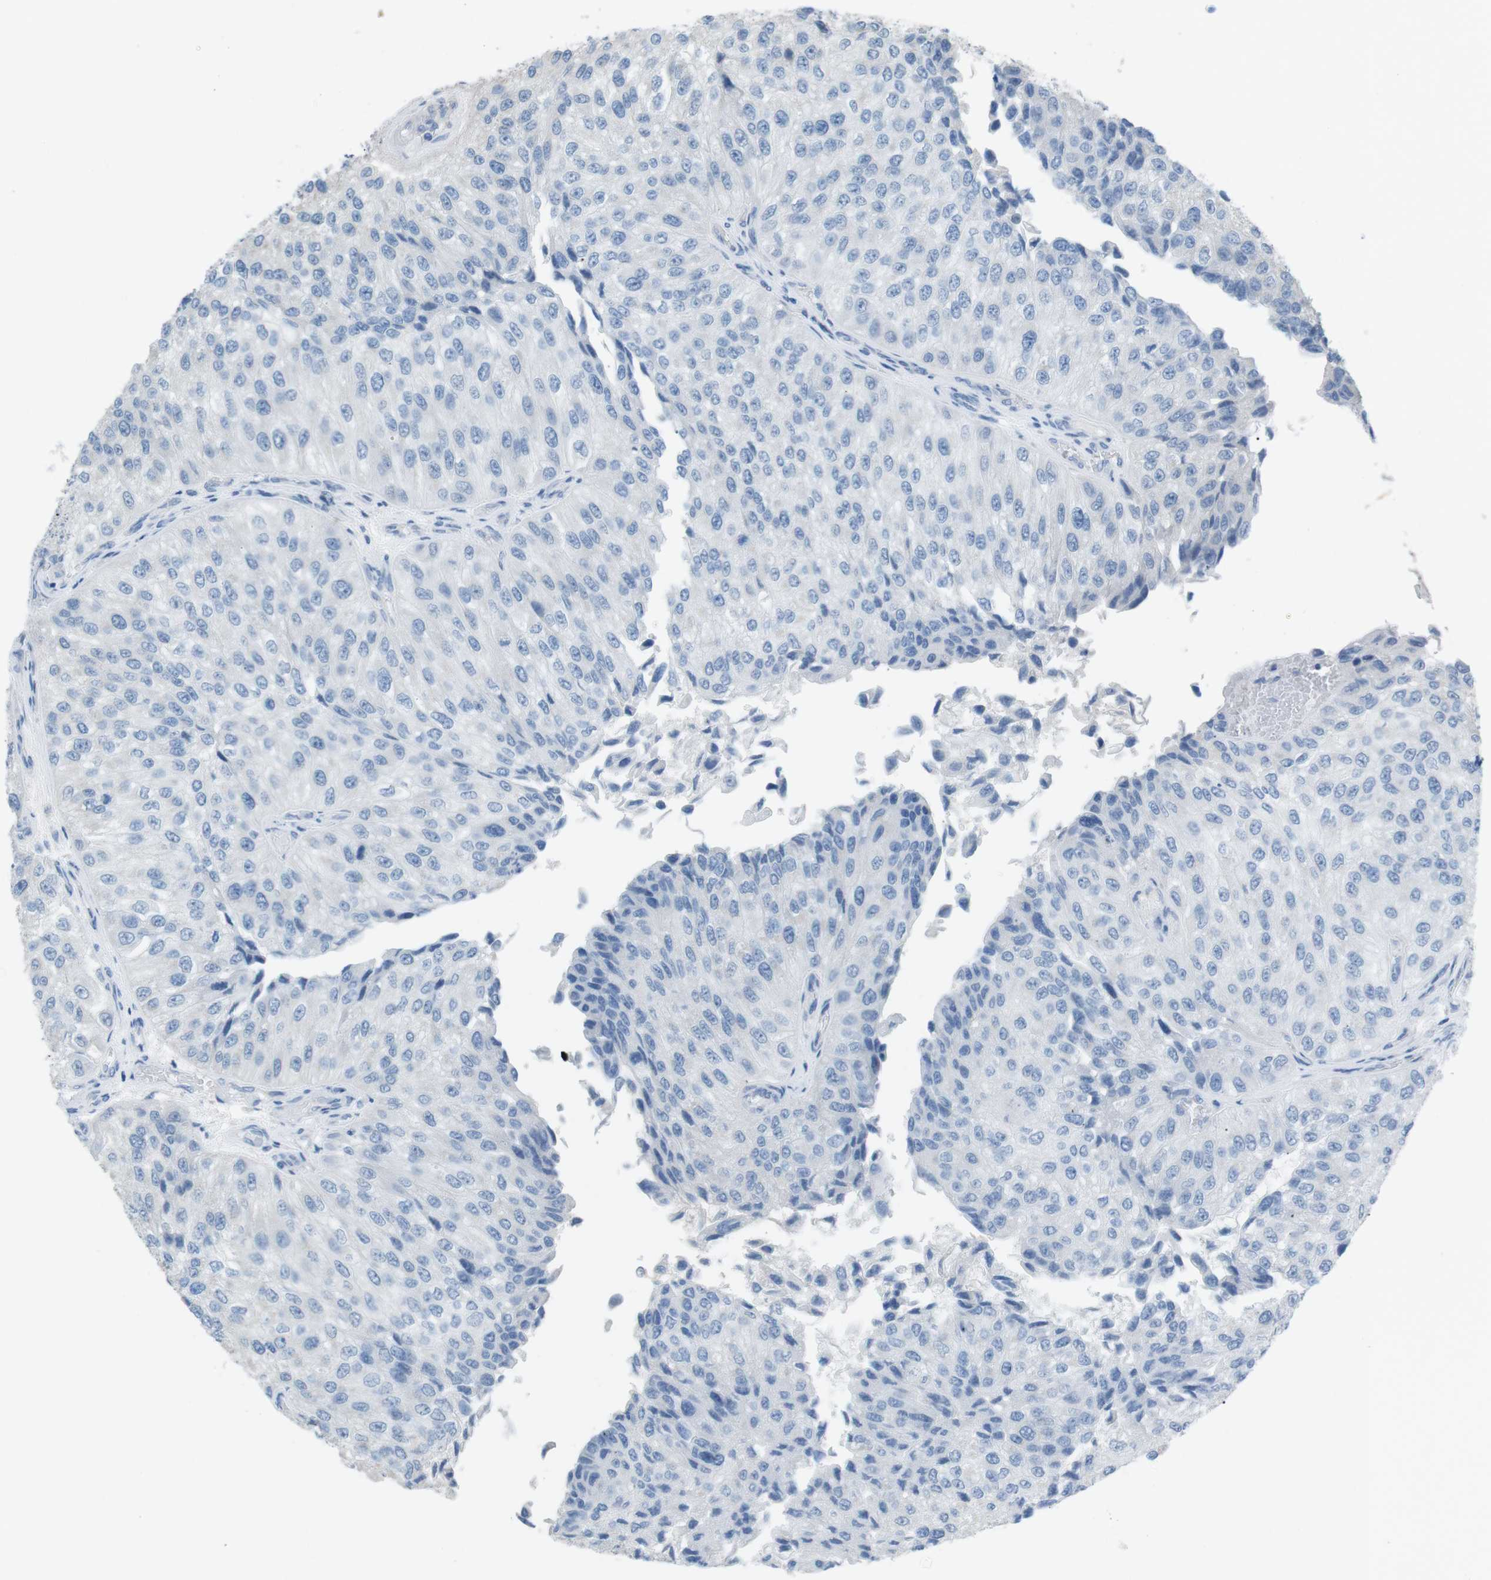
{"staining": {"intensity": "negative", "quantity": "none", "location": "none"}, "tissue": "urothelial cancer", "cell_type": "Tumor cells", "image_type": "cancer", "snomed": [{"axis": "morphology", "description": "Urothelial carcinoma, High grade"}, {"axis": "topography", "description": "Kidney"}, {"axis": "topography", "description": "Urinary bladder"}], "caption": "Immunohistochemical staining of human high-grade urothelial carcinoma demonstrates no significant staining in tumor cells. (Brightfield microscopy of DAB (3,3'-diaminobenzidine) IHC at high magnification).", "gene": "SALL4", "patient": {"sex": "male", "age": 77}}